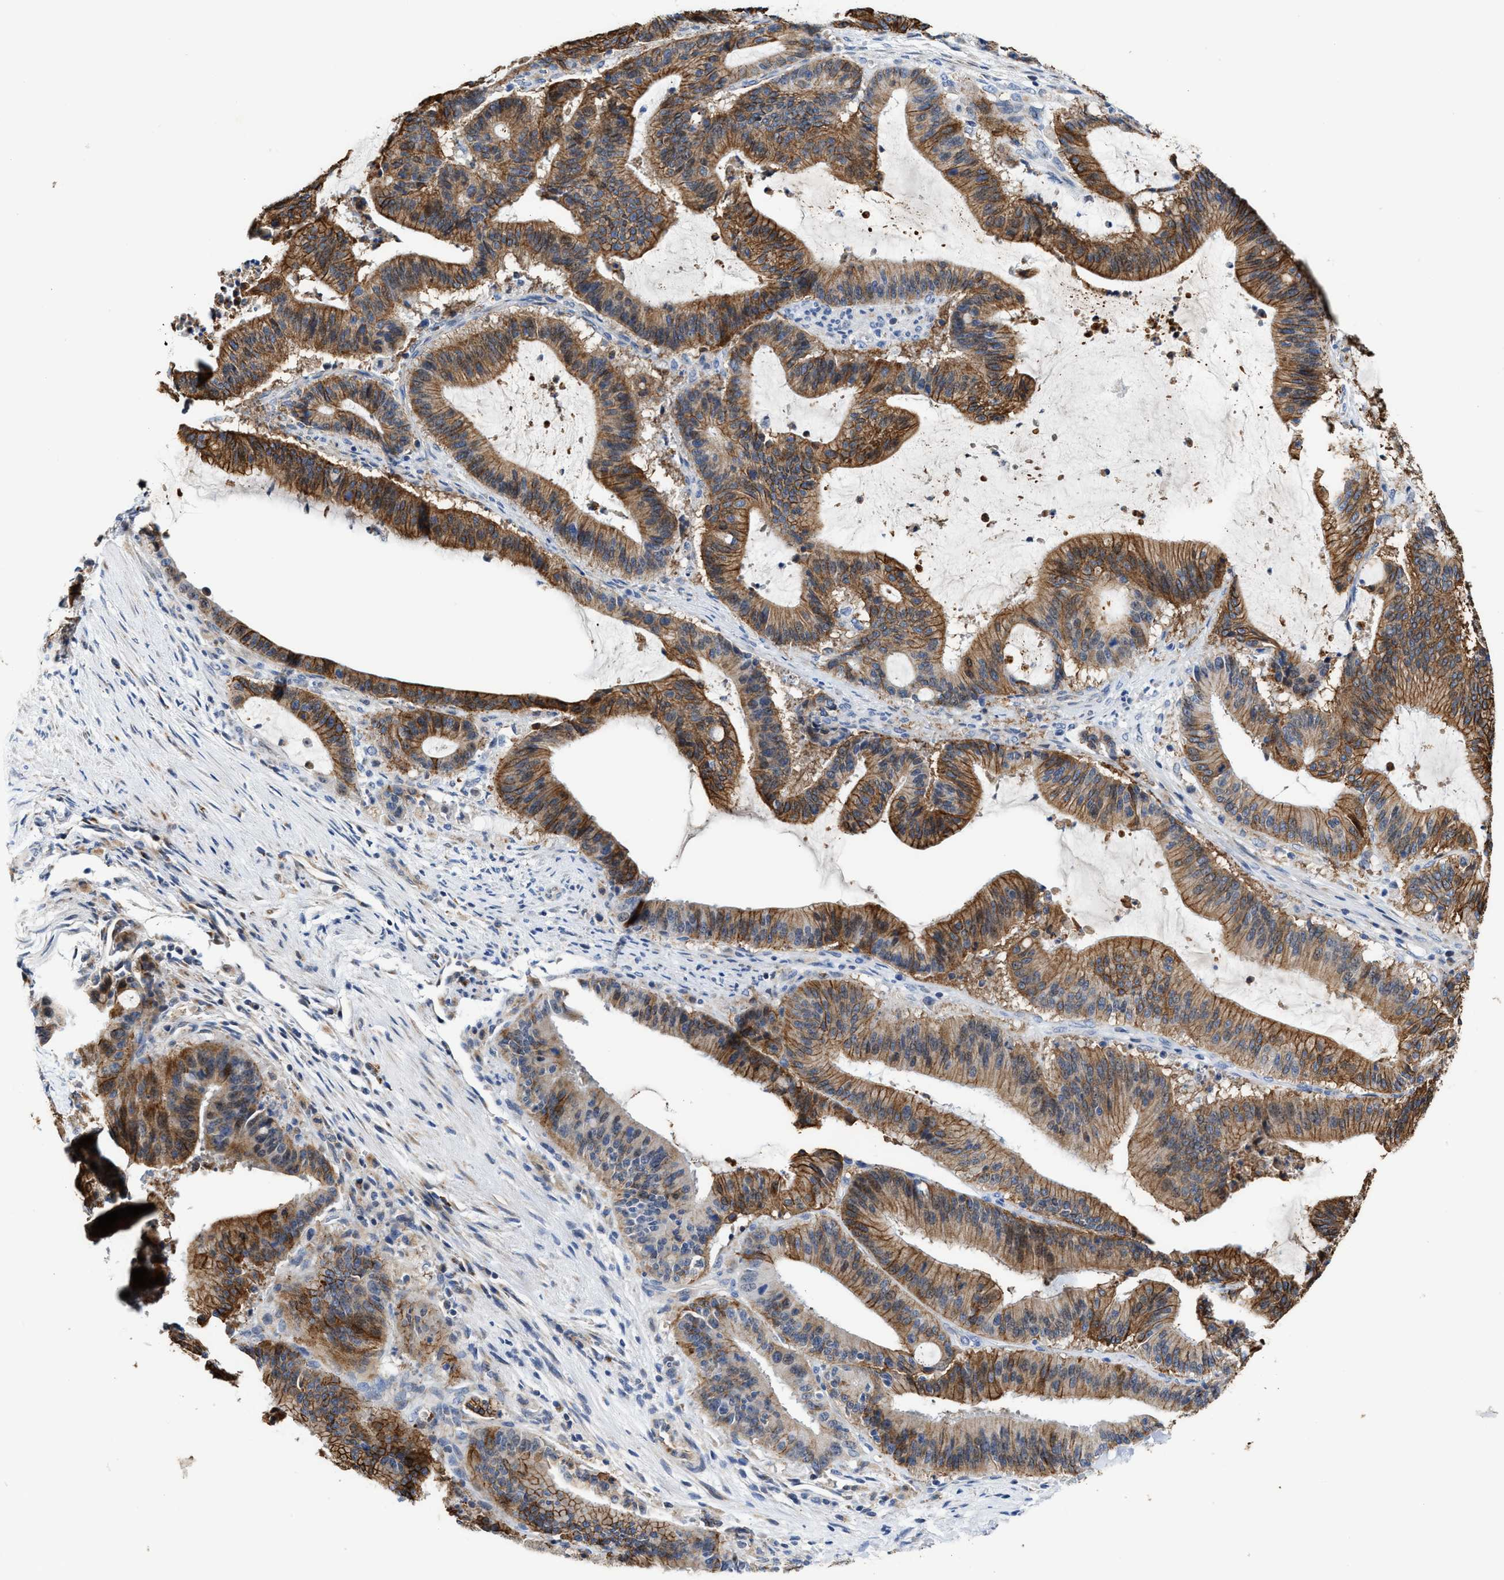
{"staining": {"intensity": "moderate", "quantity": ">75%", "location": "cytoplasmic/membranous"}, "tissue": "liver cancer", "cell_type": "Tumor cells", "image_type": "cancer", "snomed": [{"axis": "morphology", "description": "Normal tissue, NOS"}, {"axis": "morphology", "description": "Cholangiocarcinoma"}, {"axis": "topography", "description": "Liver"}, {"axis": "topography", "description": "Peripheral nerve tissue"}], "caption": "Liver cancer (cholangiocarcinoma) tissue demonstrates moderate cytoplasmic/membranous expression in approximately >75% of tumor cells, visualized by immunohistochemistry.", "gene": "JAG1", "patient": {"sex": "female", "age": 73}}